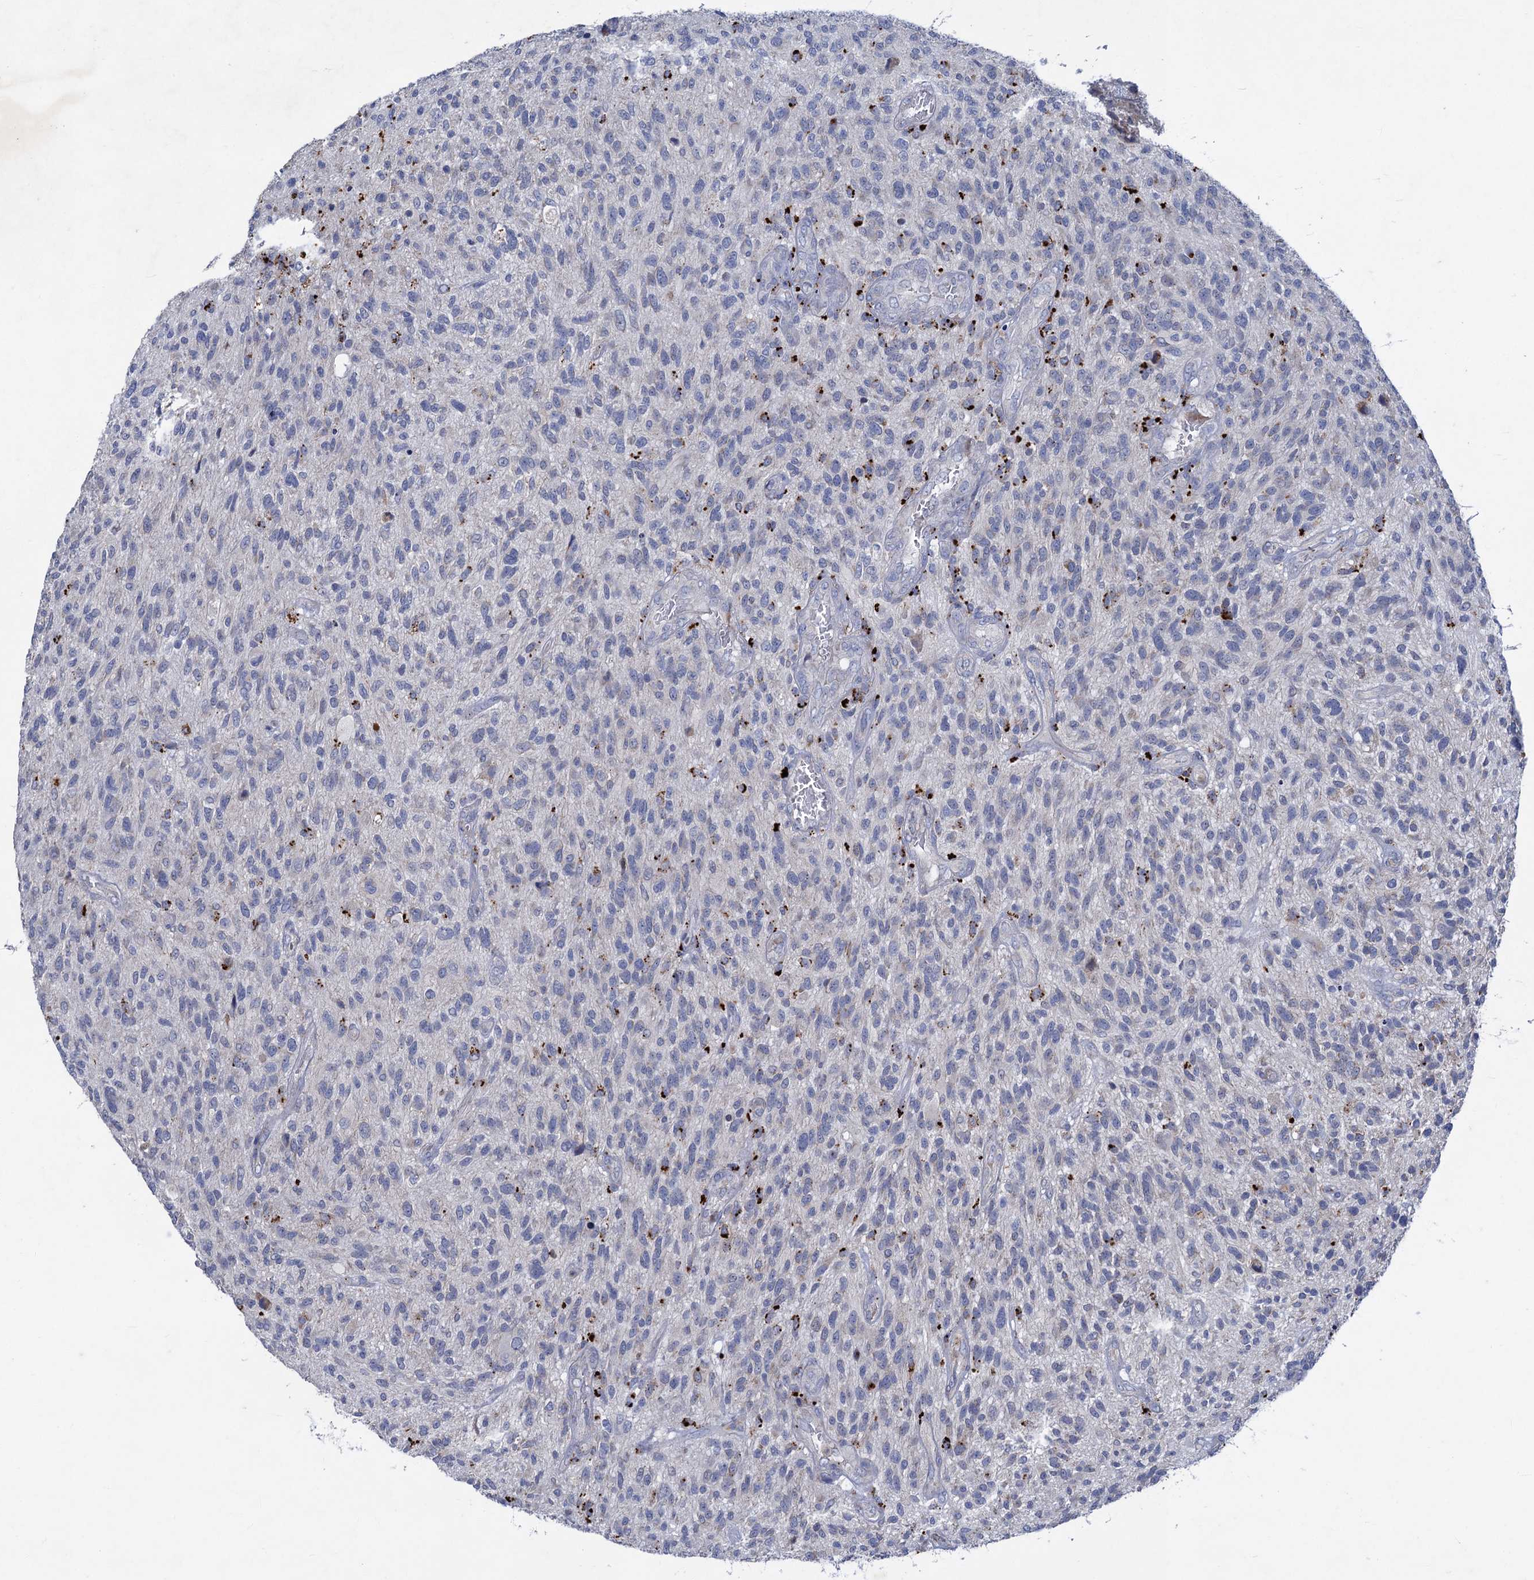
{"staining": {"intensity": "negative", "quantity": "none", "location": "none"}, "tissue": "glioma", "cell_type": "Tumor cells", "image_type": "cancer", "snomed": [{"axis": "morphology", "description": "Glioma, malignant, High grade"}, {"axis": "topography", "description": "Brain"}], "caption": "The micrograph demonstrates no staining of tumor cells in high-grade glioma (malignant). (DAB (3,3'-diaminobenzidine) IHC, high magnification).", "gene": "ANKS3", "patient": {"sex": "male", "age": 47}}